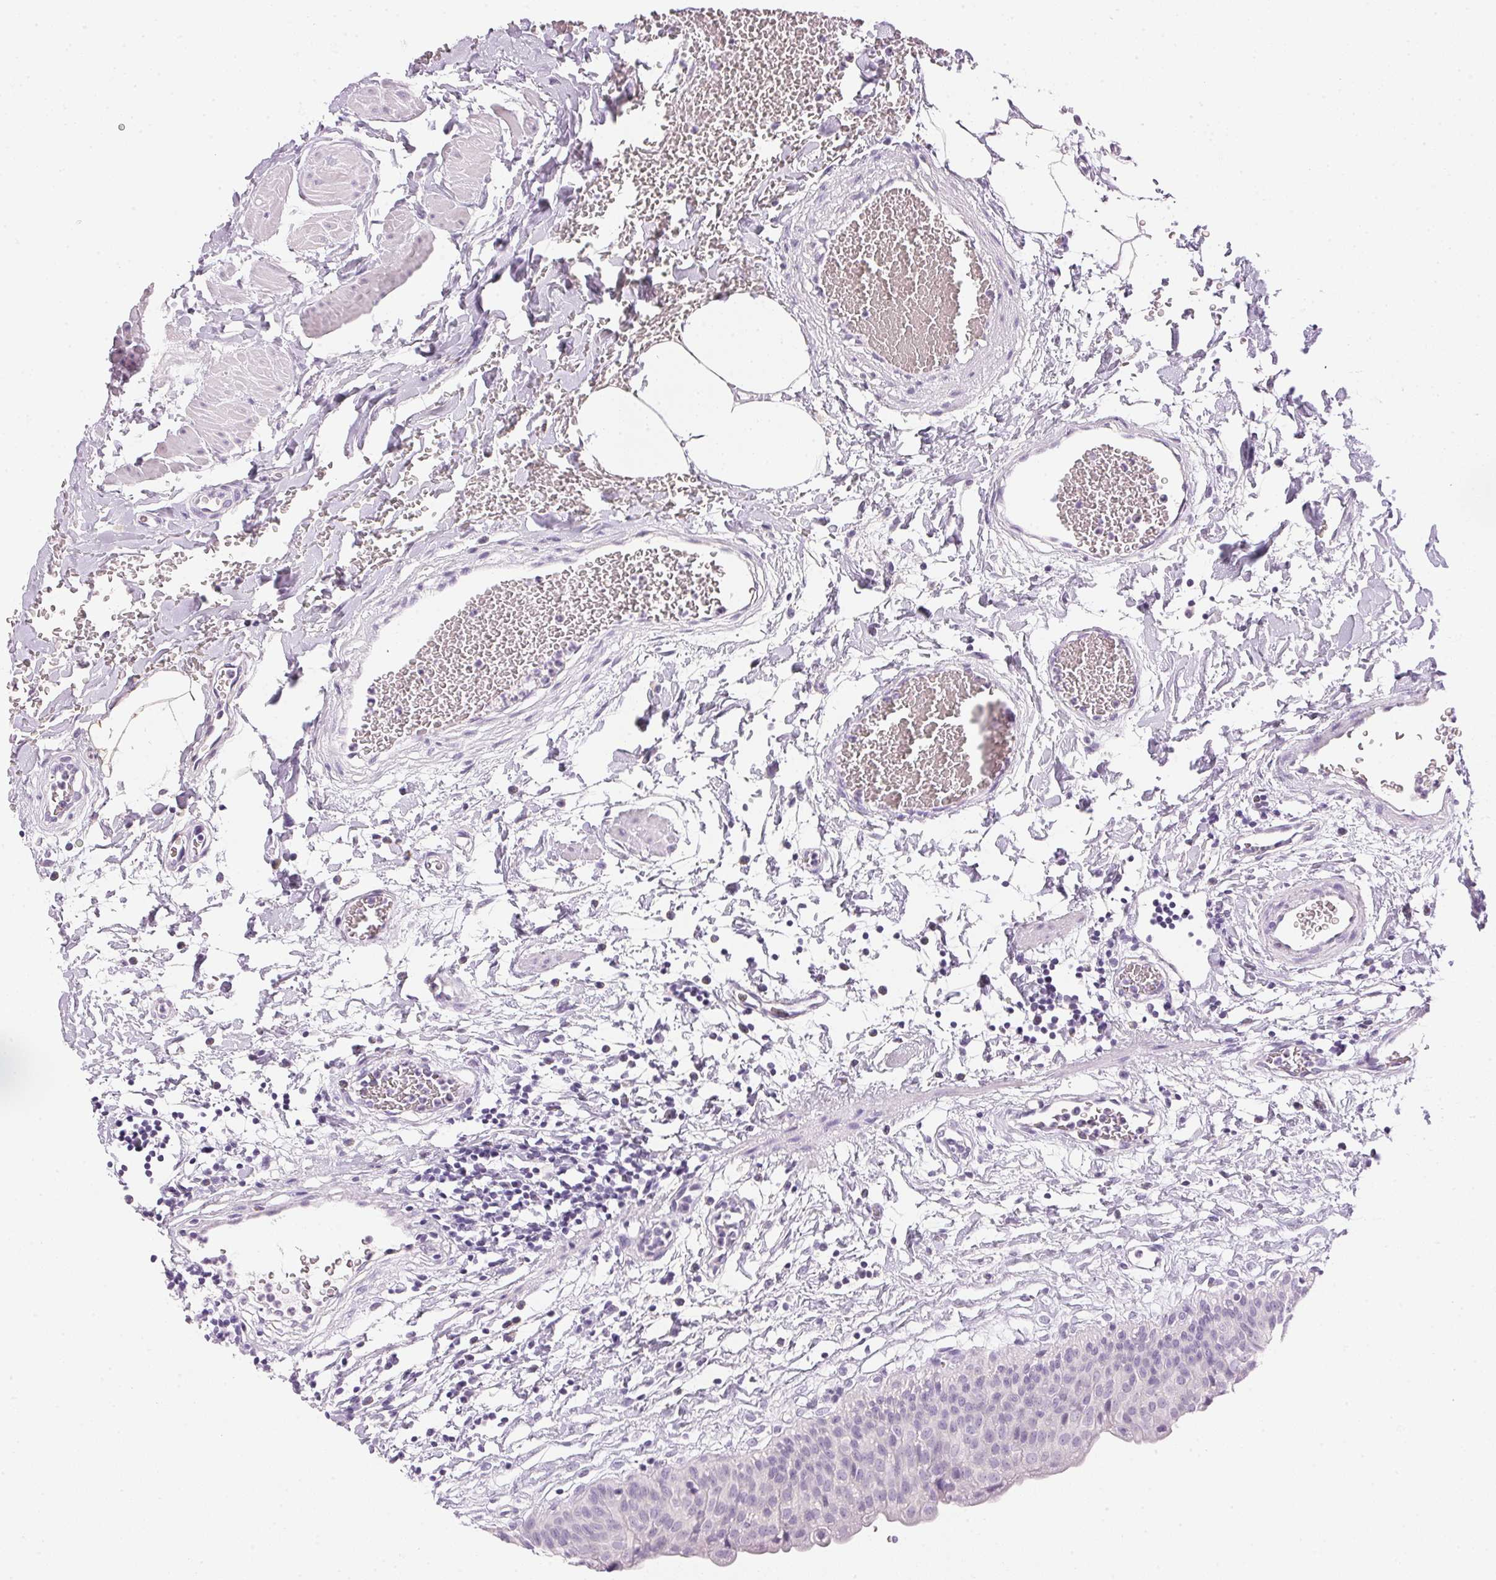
{"staining": {"intensity": "negative", "quantity": "none", "location": "none"}, "tissue": "urinary bladder", "cell_type": "Urothelial cells", "image_type": "normal", "snomed": [{"axis": "morphology", "description": "Normal tissue, NOS"}, {"axis": "topography", "description": "Urinary bladder"}], "caption": "IHC image of unremarkable human urinary bladder stained for a protein (brown), which exhibits no positivity in urothelial cells.", "gene": "IGFBP1", "patient": {"sex": "male", "age": 55}}